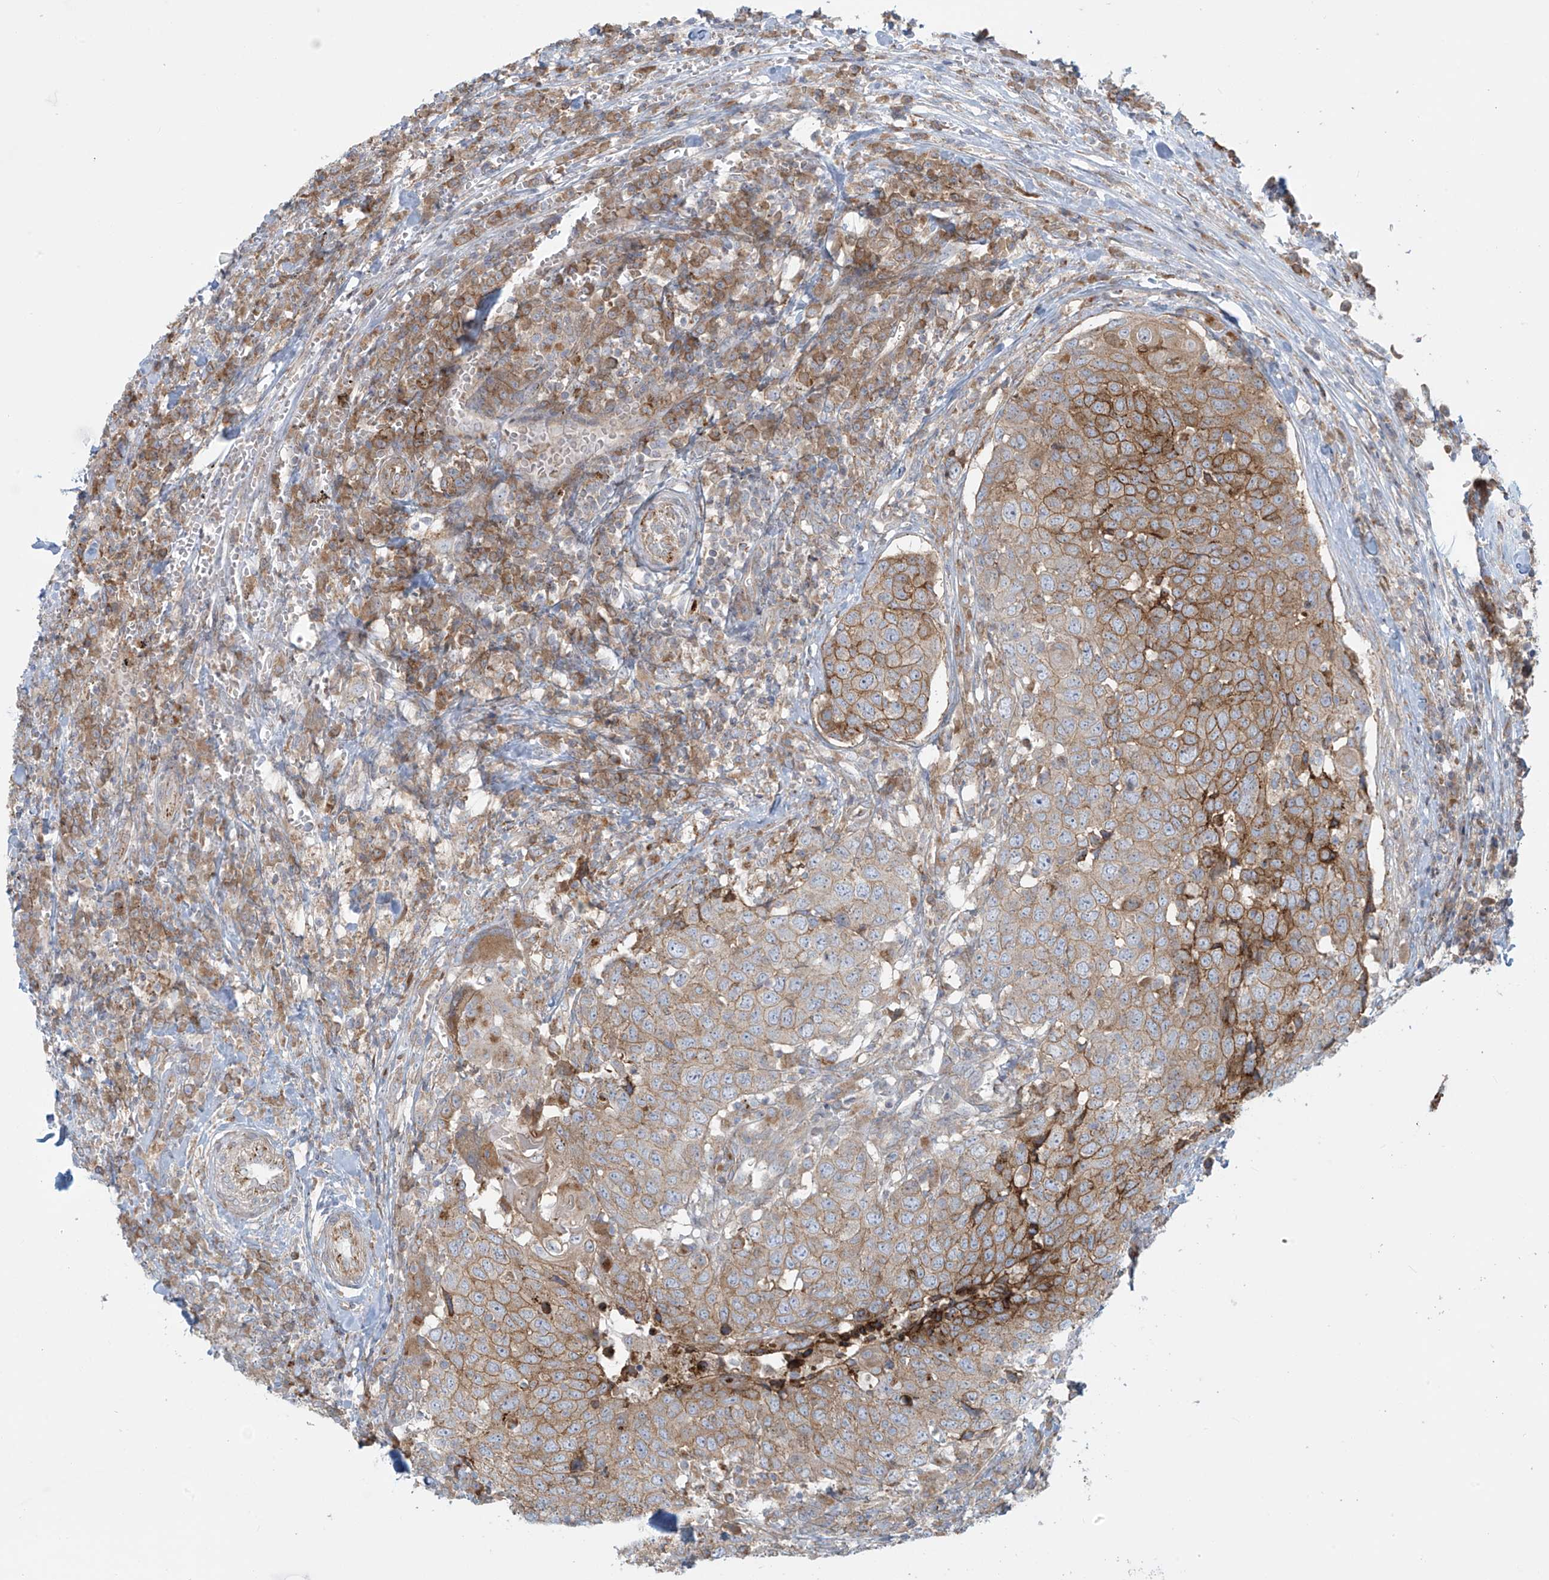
{"staining": {"intensity": "moderate", "quantity": ">75%", "location": "cytoplasmic/membranous"}, "tissue": "head and neck cancer", "cell_type": "Tumor cells", "image_type": "cancer", "snomed": [{"axis": "morphology", "description": "Squamous cell carcinoma, NOS"}, {"axis": "topography", "description": "Head-Neck"}], "caption": "Squamous cell carcinoma (head and neck) stained for a protein demonstrates moderate cytoplasmic/membranous positivity in tumor cells.", "gene": "LZTS3", "patient": {"sex": "male", "age": 66}}